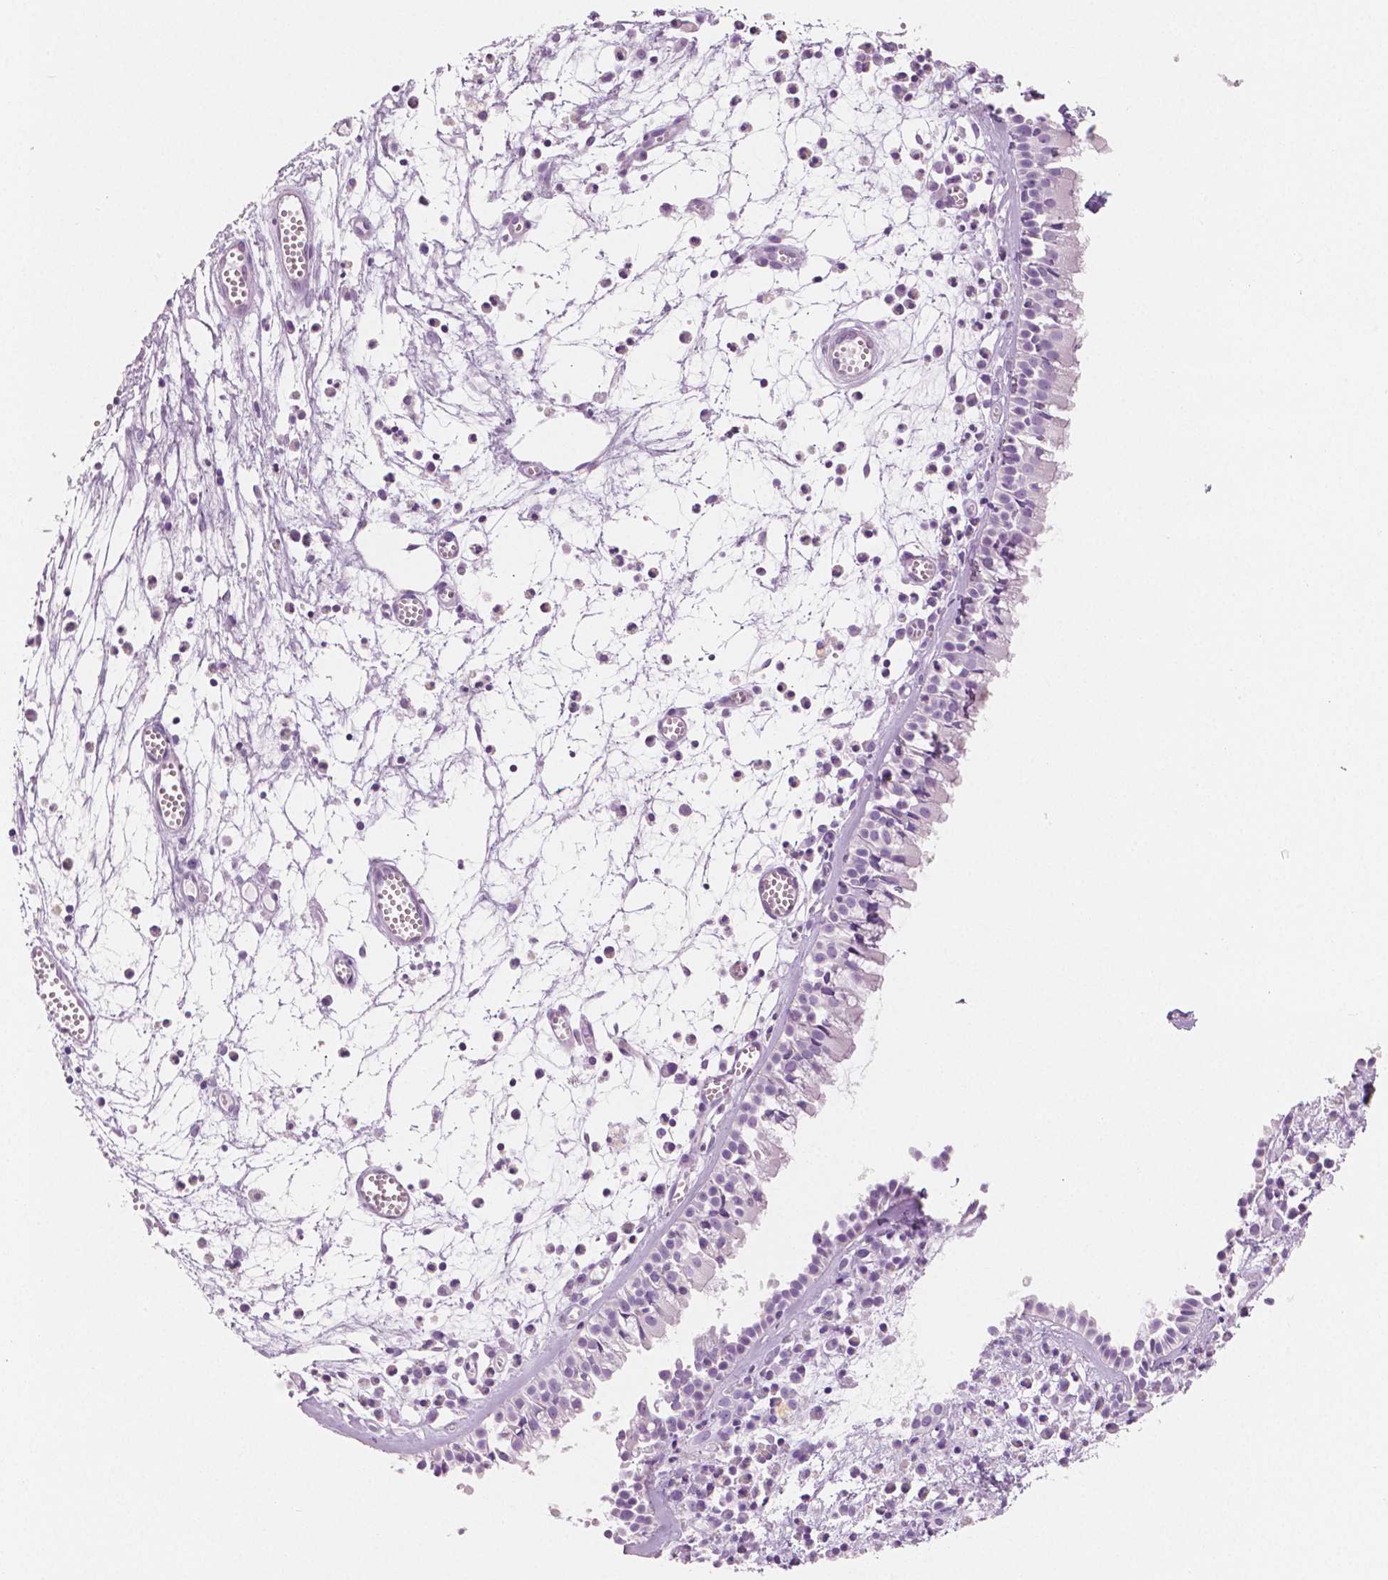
{"staining": {"intensity": "negative", "quantity": "none", "location": "none"}, "tissue": "nasopharynx", "cell_type": "Respiratory epithelial cells", "image_type": "normal", "snomed": [{"axis": "morphology", "description": "Normal tissue, NOS"}, {"axis": "topography", "description": "Nasopharynx"}], "caption": "DAB (3,3'-diaminobenzidine) immunohistochemical staining of normal nasopharynx reveals no significant positivity in respiratory epithelial cells.", "gene": "PLIN4", "patient": {"sex": "female", "age": 52}}